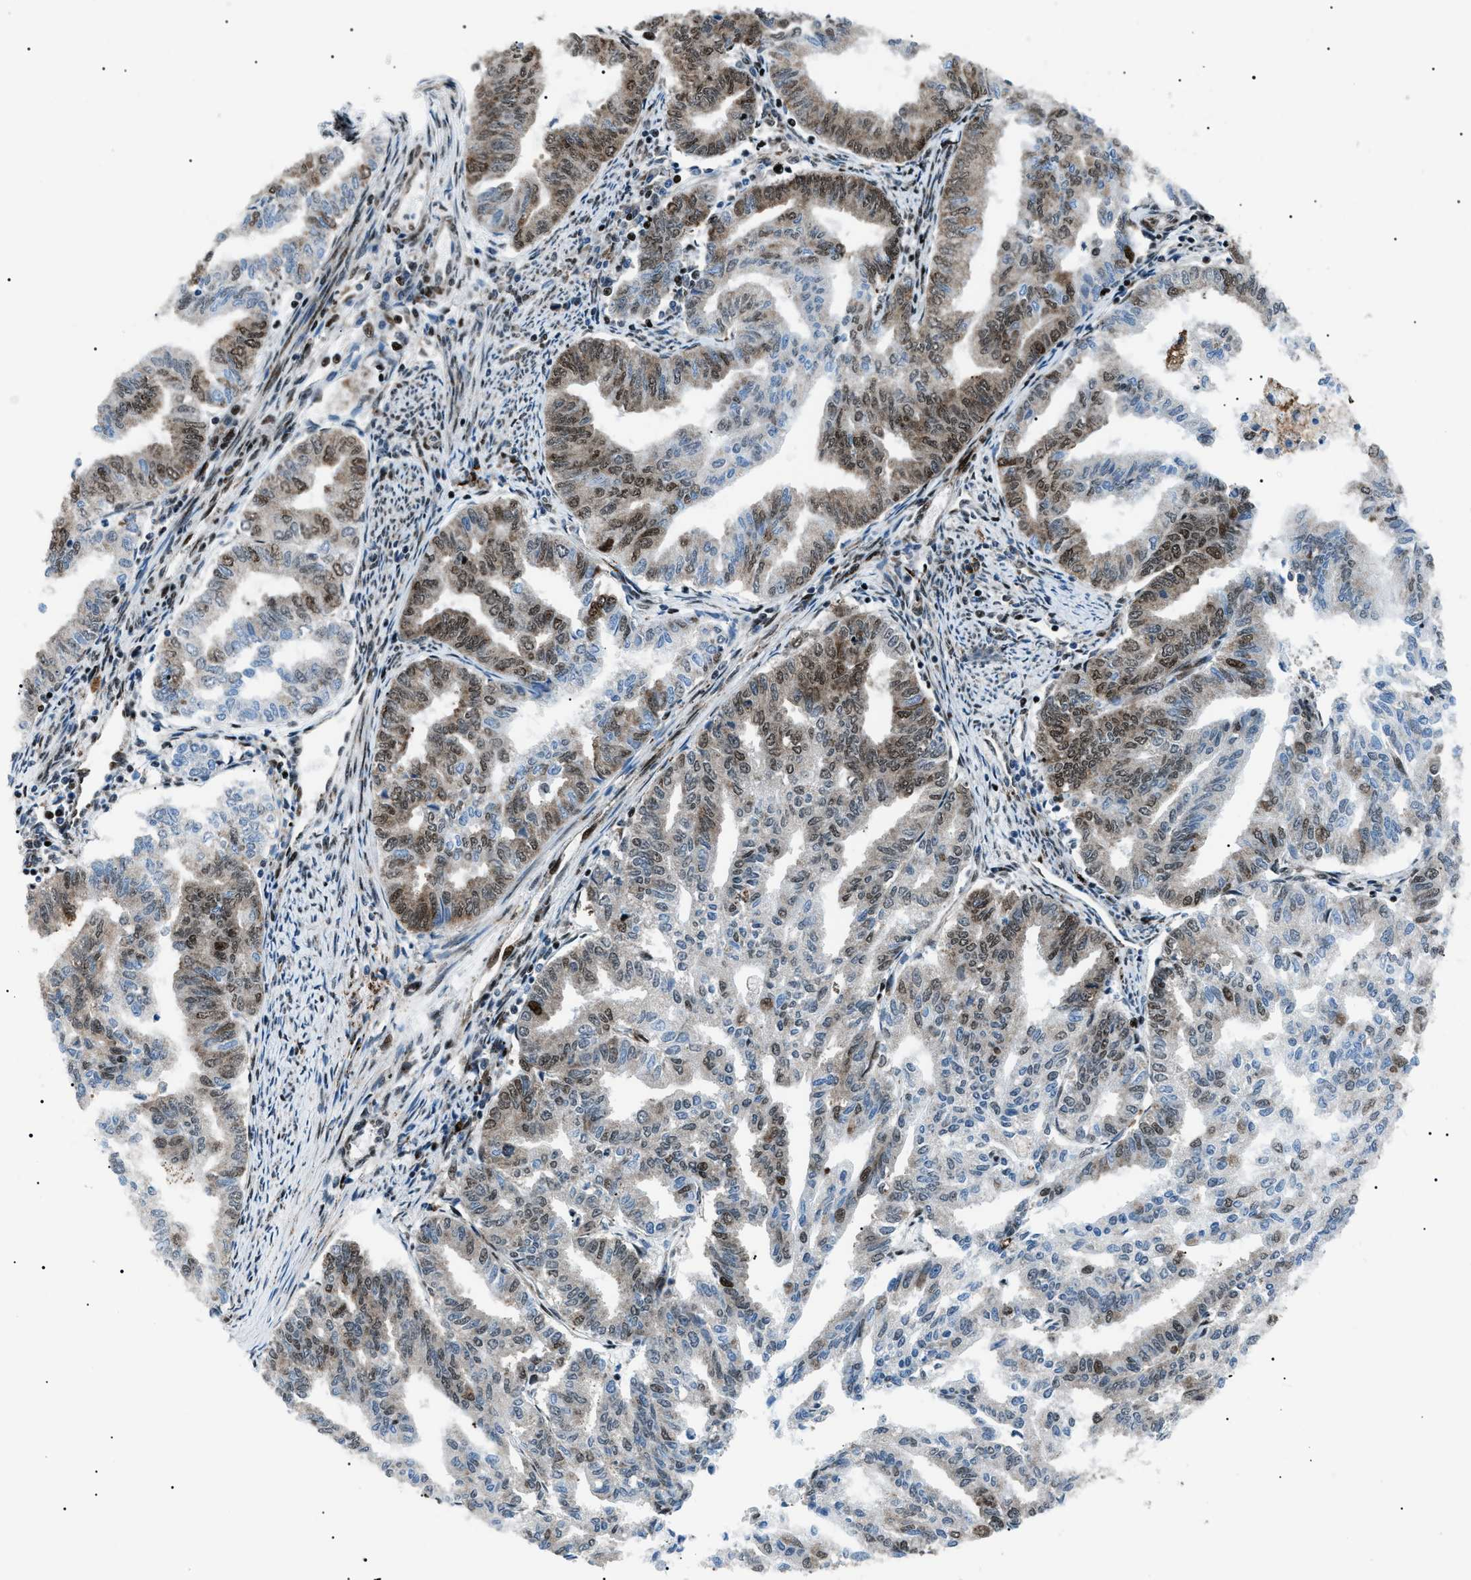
{"staining": {"intensity": "moderate", "quantity": "25%-75%", "location": "cytoplasmic/membranous,nuclear"}, "tissue": "endometrial cancer", "cell_type": "Tumor cells", "image_type": "cancer", "snomed": [{"axis": "morphology", "description": "Adenocarcinoma, NOS"}, {"axis": "topography", "description": "Endometrium"}], "caption": "DAB immunohistochemical staining of human endometrial cancer exhibits moderate cytoplasmic/membranous and nuclear protein staining in approximately 25%-75% of tumor cells.", "gene": "HNRNPK", "patient": {"sex": "female", "age": 79}}